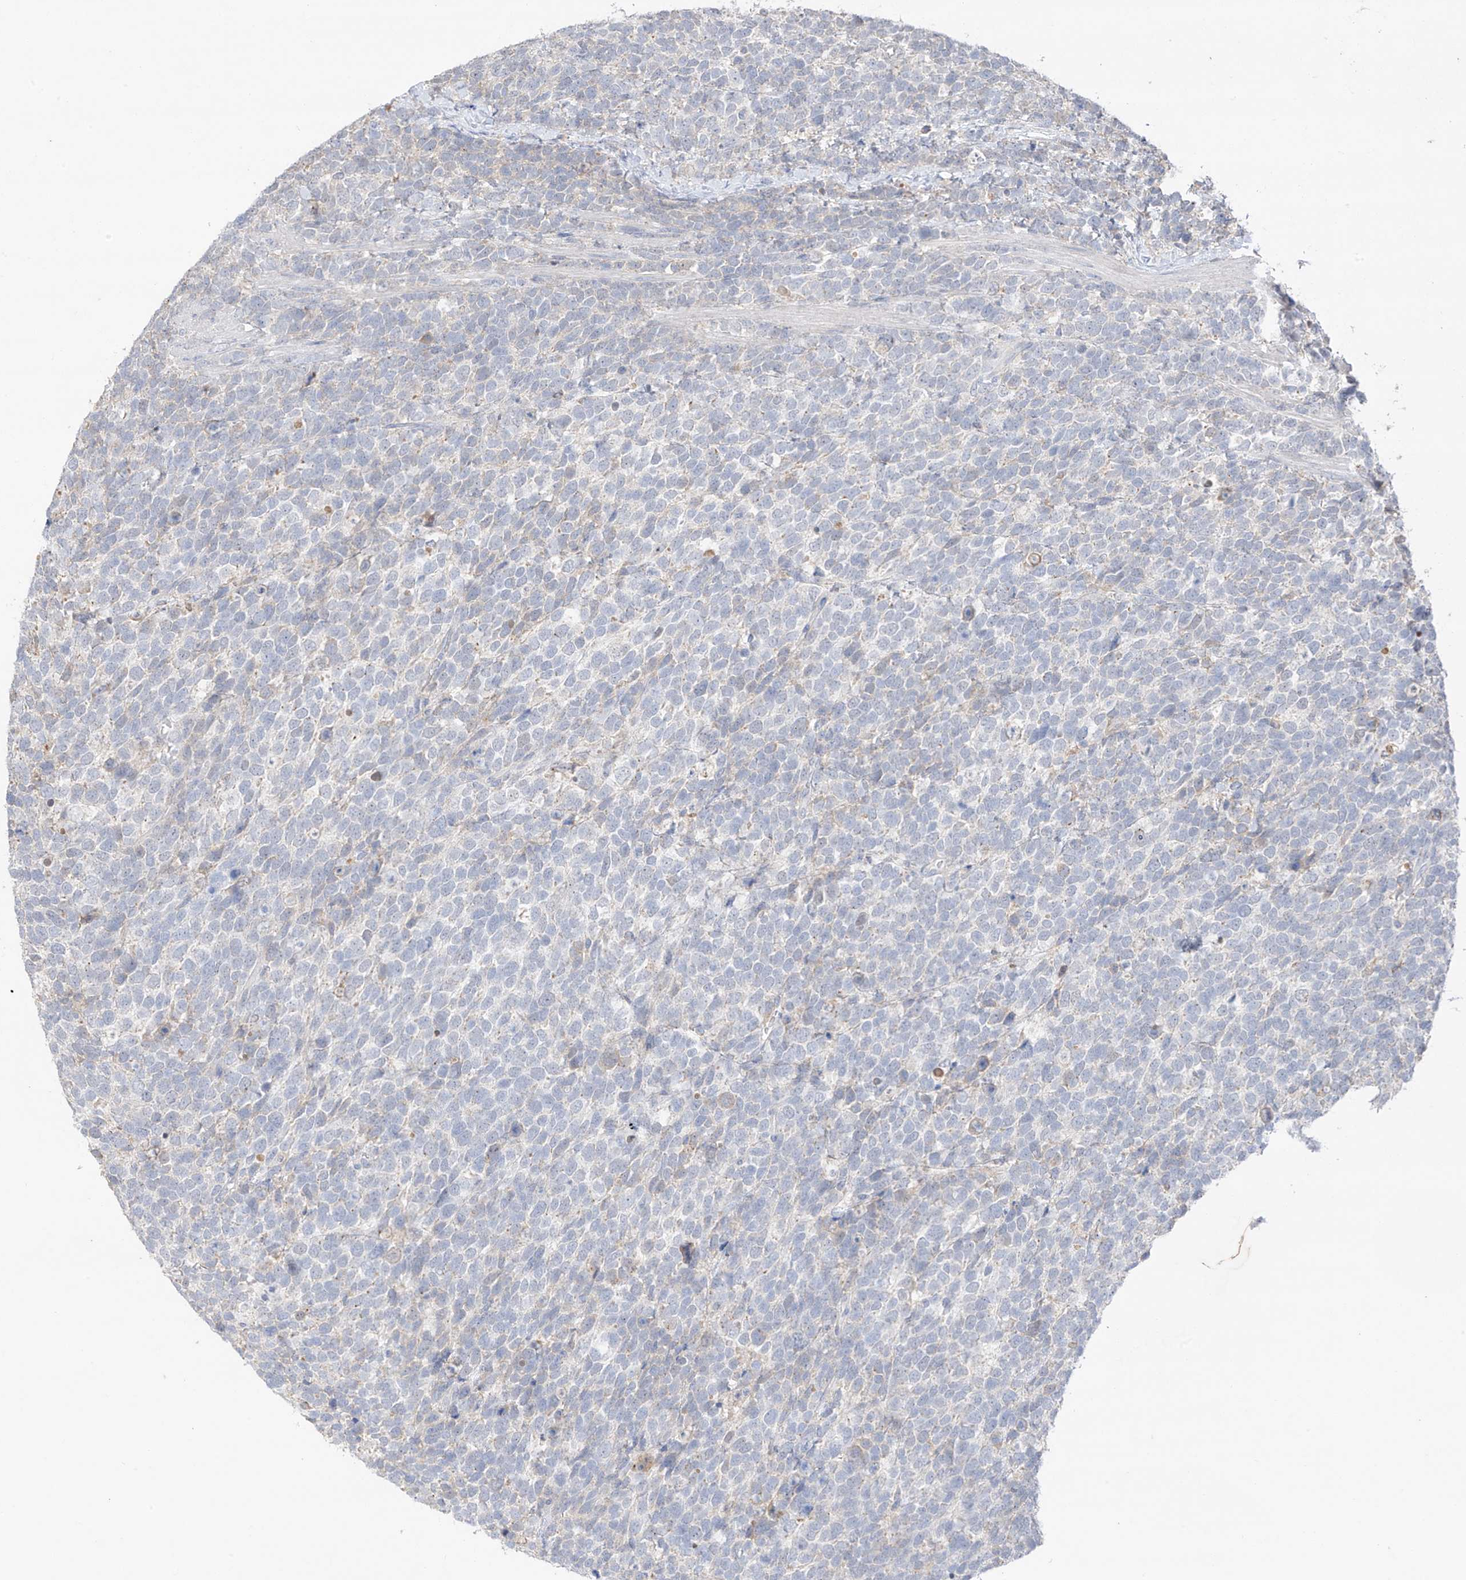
{"staining": {"intensity": "negative", "quantity": "none", "location": "none"}, "tissue": "urothelial cancer", "cell_type": "Tumor cells", "image_type": "cancer", "snomed": [{"axis": "morphology", "description": "Urothelial carcinoma, High grade"}, {"axis": "topography", "description": "Urinary bladder"}], "caption": "Immunohistochemistry (IHC) photomicrograph of neoplastic tissue: urothelial cancer stained with DAB demonstrates no significant protein expression in tumor cells.", "gene": "CAPN13", "patient": {"sex": "female", "age": 82}}